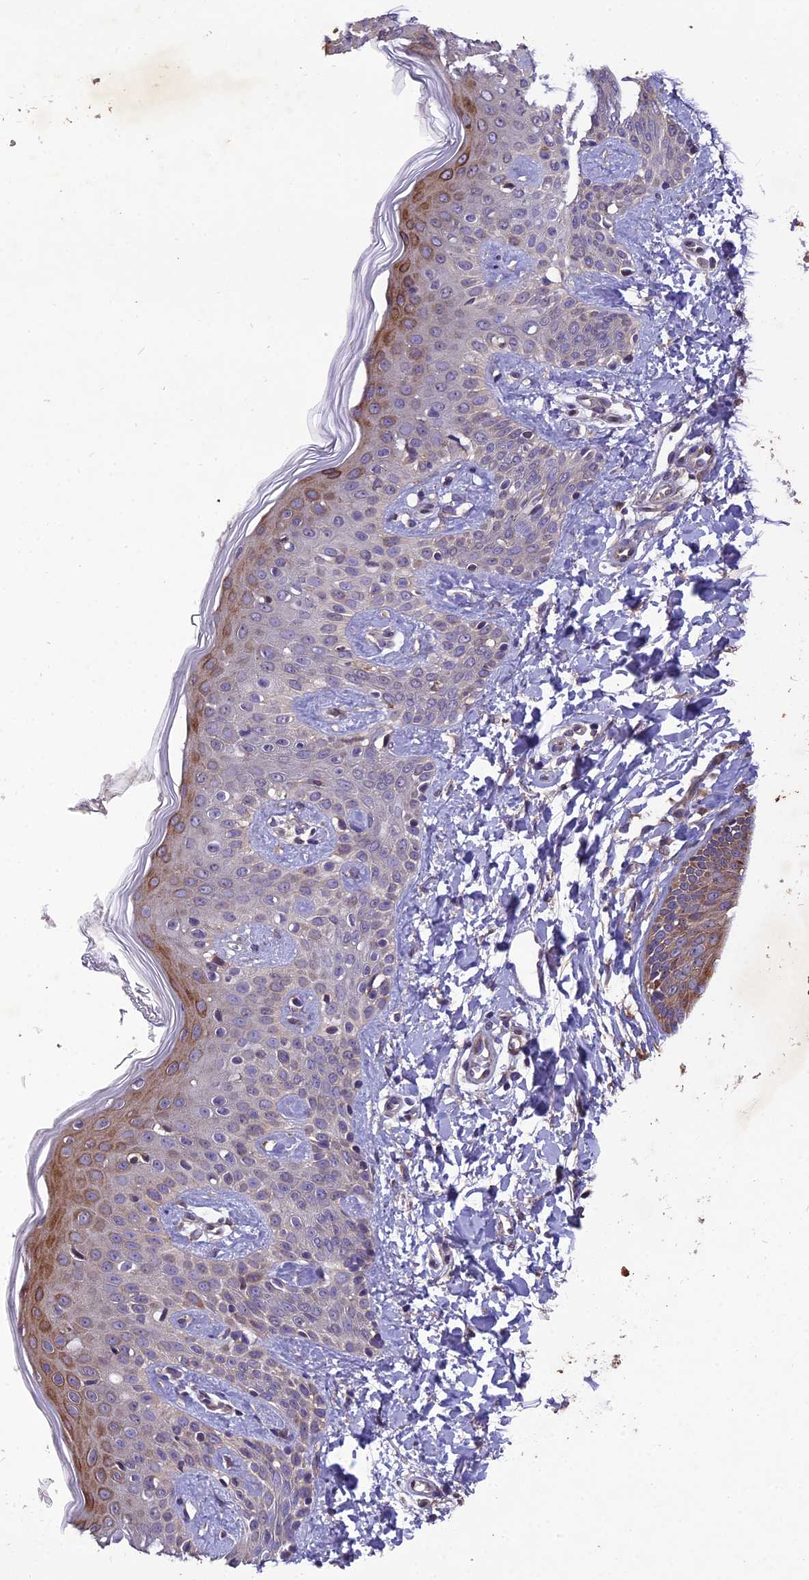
{"staining": {"intensity": "moderate", "quantity": ">75%", "location": "cytoplasmic/membranous"}, "tissue": "skin", "cell_type": "Fibroblasts", "image_type": "normal", "snomed": [{"axis": "morphology", "description": "Normal tissue, NOS"}, {"axis": "topography", "description": "Skin"}], "caption": "IHC image of normal skin: skin stained using immunohistochemistry (IHC) reveals medium levels of moderate protein expression localized specifically in the cytoplasmic/membranous of fibroblasts, appearing as a cytoplasmic/membranous brown color.", "gene": "CENPL", "patient": {"sex": "male", "age": 16}}